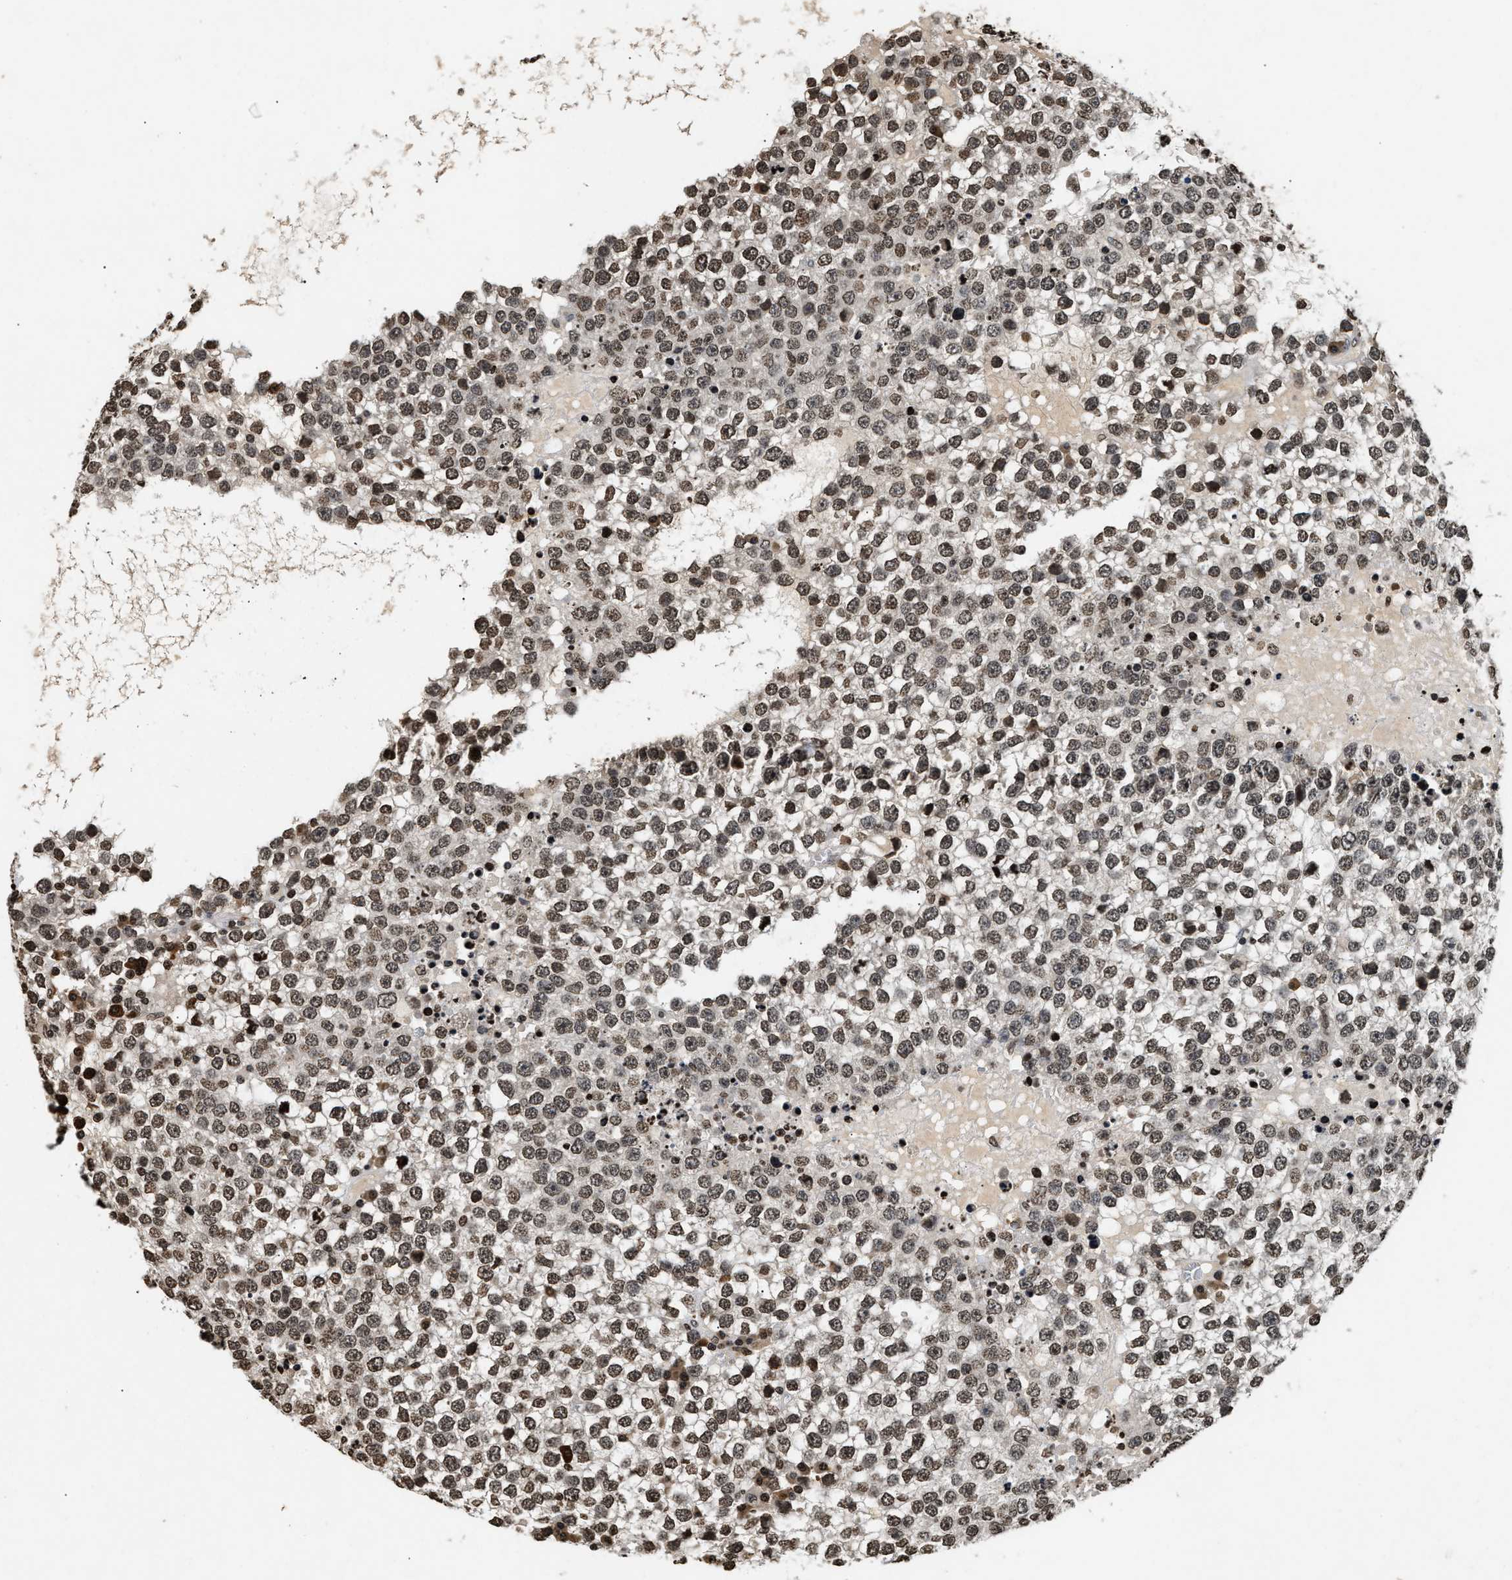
{"staining": {"intensity": "moderate", "quantity": ">75%", "location": "nuclear"}, "tissue": "testis cancer", "cell_type": "Tumor cells", "image_type": "cancer", "snomed": [{"axis": "morphology", "description": "Seminoma, NOS"}, {"axis": "topography", "description": "Testis"}], "caption": "Immunohistochemical staining of seminoma (testis) demonstrates medium levels of moderate nuclear expression in approximately >75% of tumor cells.", "gene": "DNASE1L3", "patient": {"sex": "male", "age": 65}}